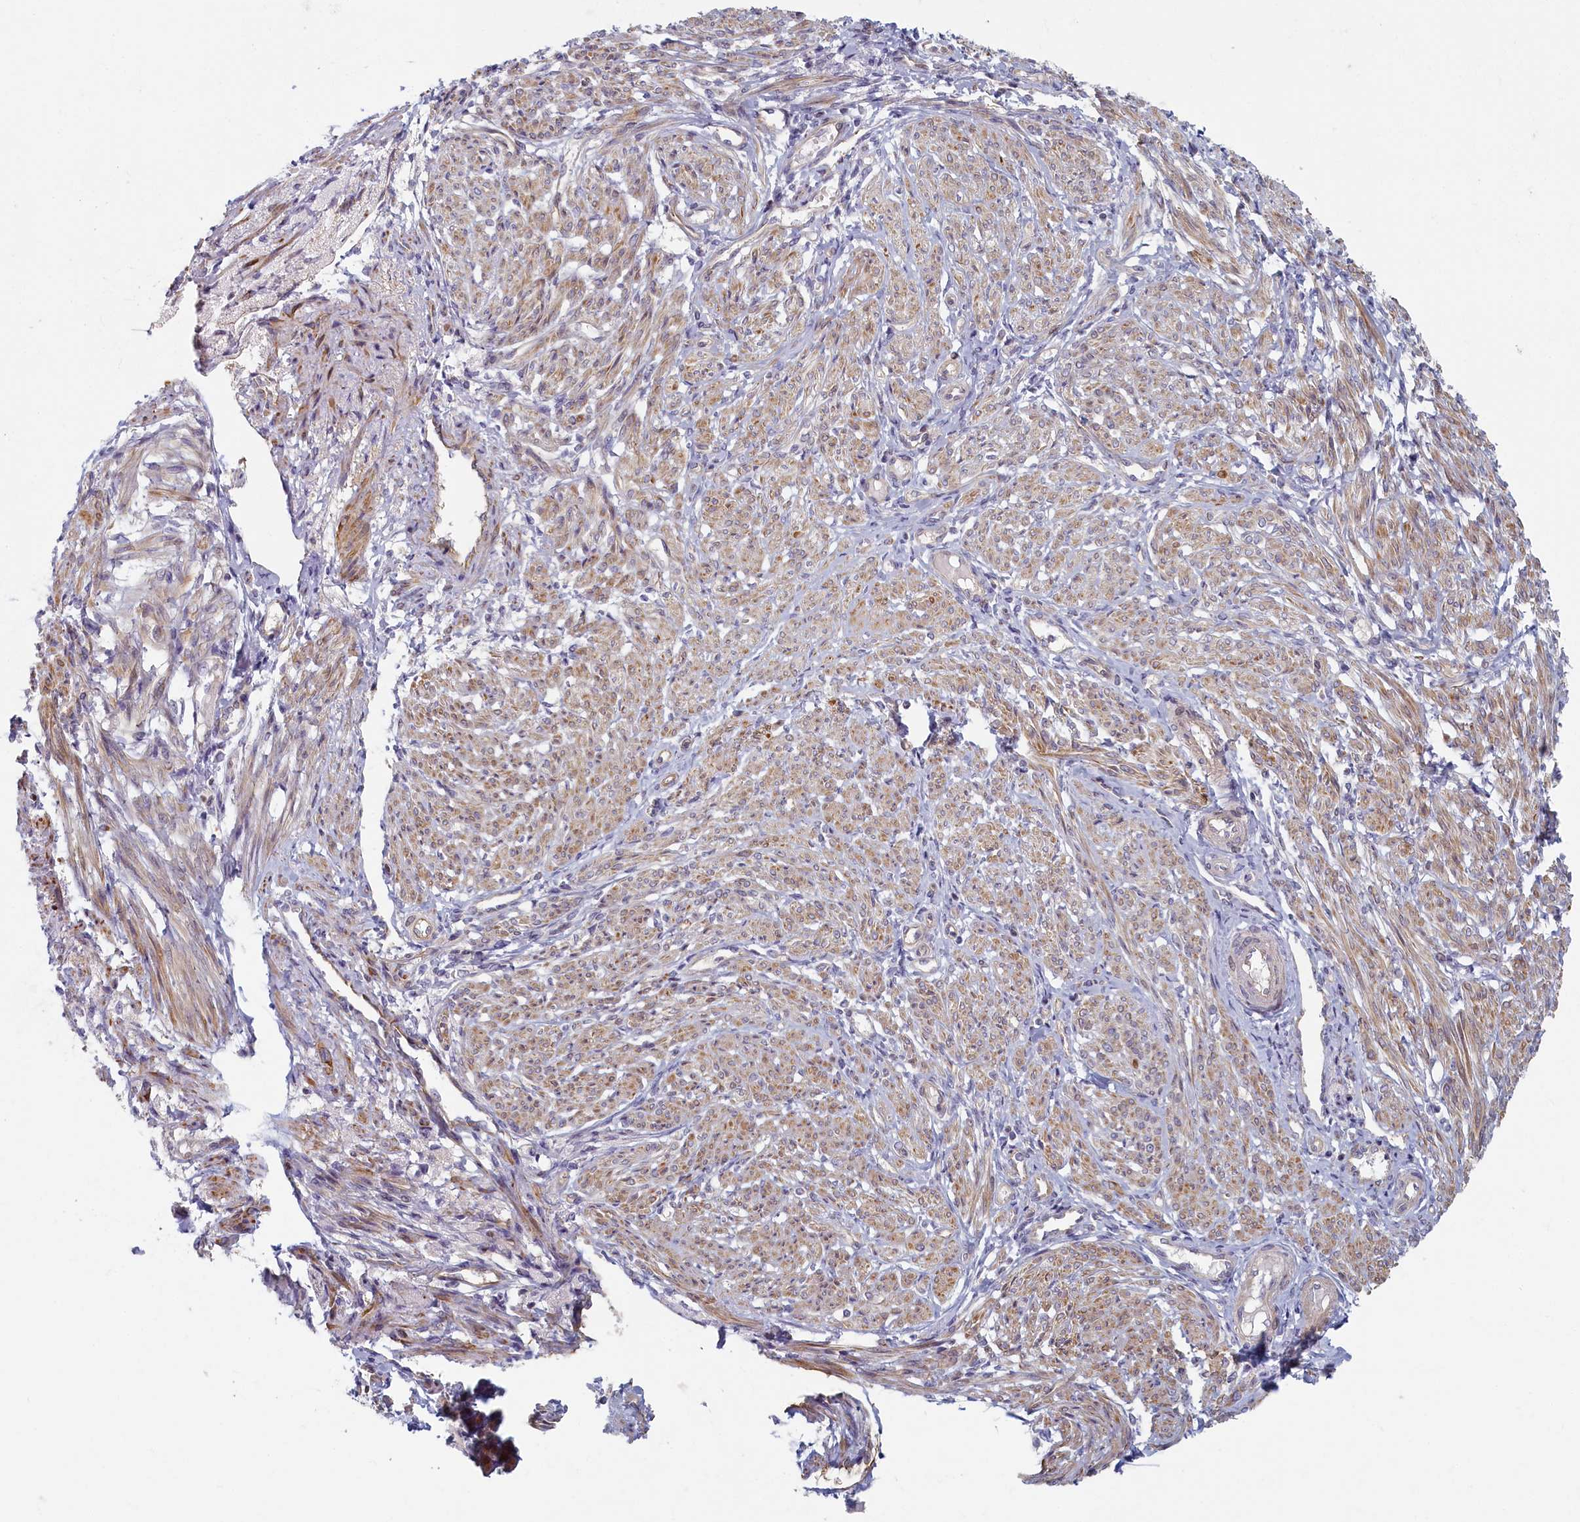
{"staining": {"intensity": "moderate", "quantity": "25%-75%", "location": "cytoplasmic/membranous"}, "tissue": "smooth muscle", "cell_type": "Smooth muscle cells", "image_type": "normal", "snomed": [{"axis": "morphology", "description": "Normal tissue, NOS"}, {"axis": "topography", "description": "Smooth muscle"}], "caption": "Protein staining of normal smooth muscle shows moderate cytoplasmic/membranous positivity in approximately 25%-75% of smooth muscle cells.", "gene": "INTS4", "patient": {"sex": "female", "age": 39}}